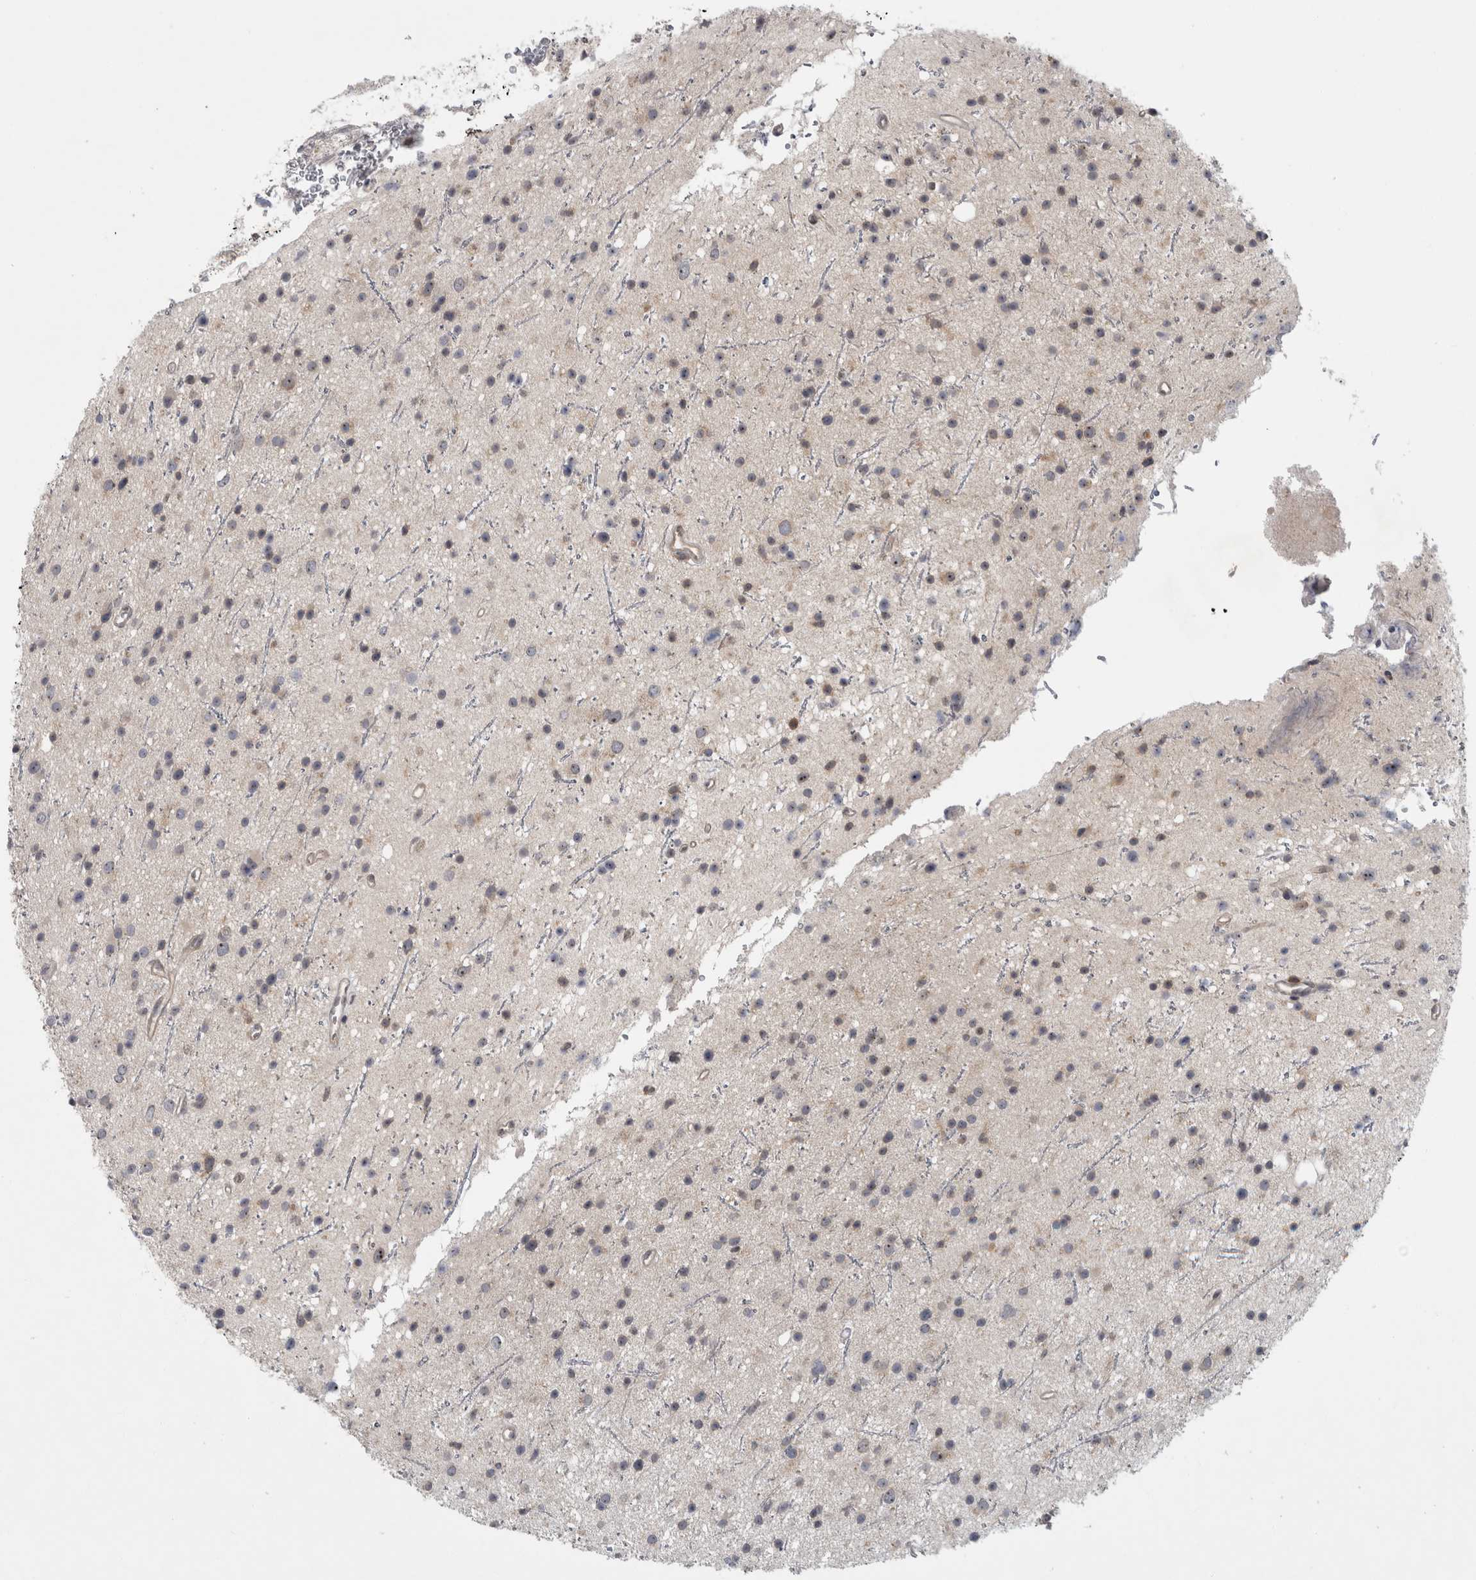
{"staining": {"intensity": "moderate", "quantity": "<25%", "location": "nuclear"}, "tissue": "glioma", "cell_type": "Tumor cells", "image_type": "cancer", "snomed": [{"axis": "morphology", "description": "Glioma, malignant, Low grade"}, {"axis": "topography", "description": "Cerebral cortex"}], "caption": "Tumor cells reveal moderate nuclear positivity in about <25% of cells in malignant glioma (low-grade).", "gene": "RBM28", "patient": {"sex": "female", "age": 39}}